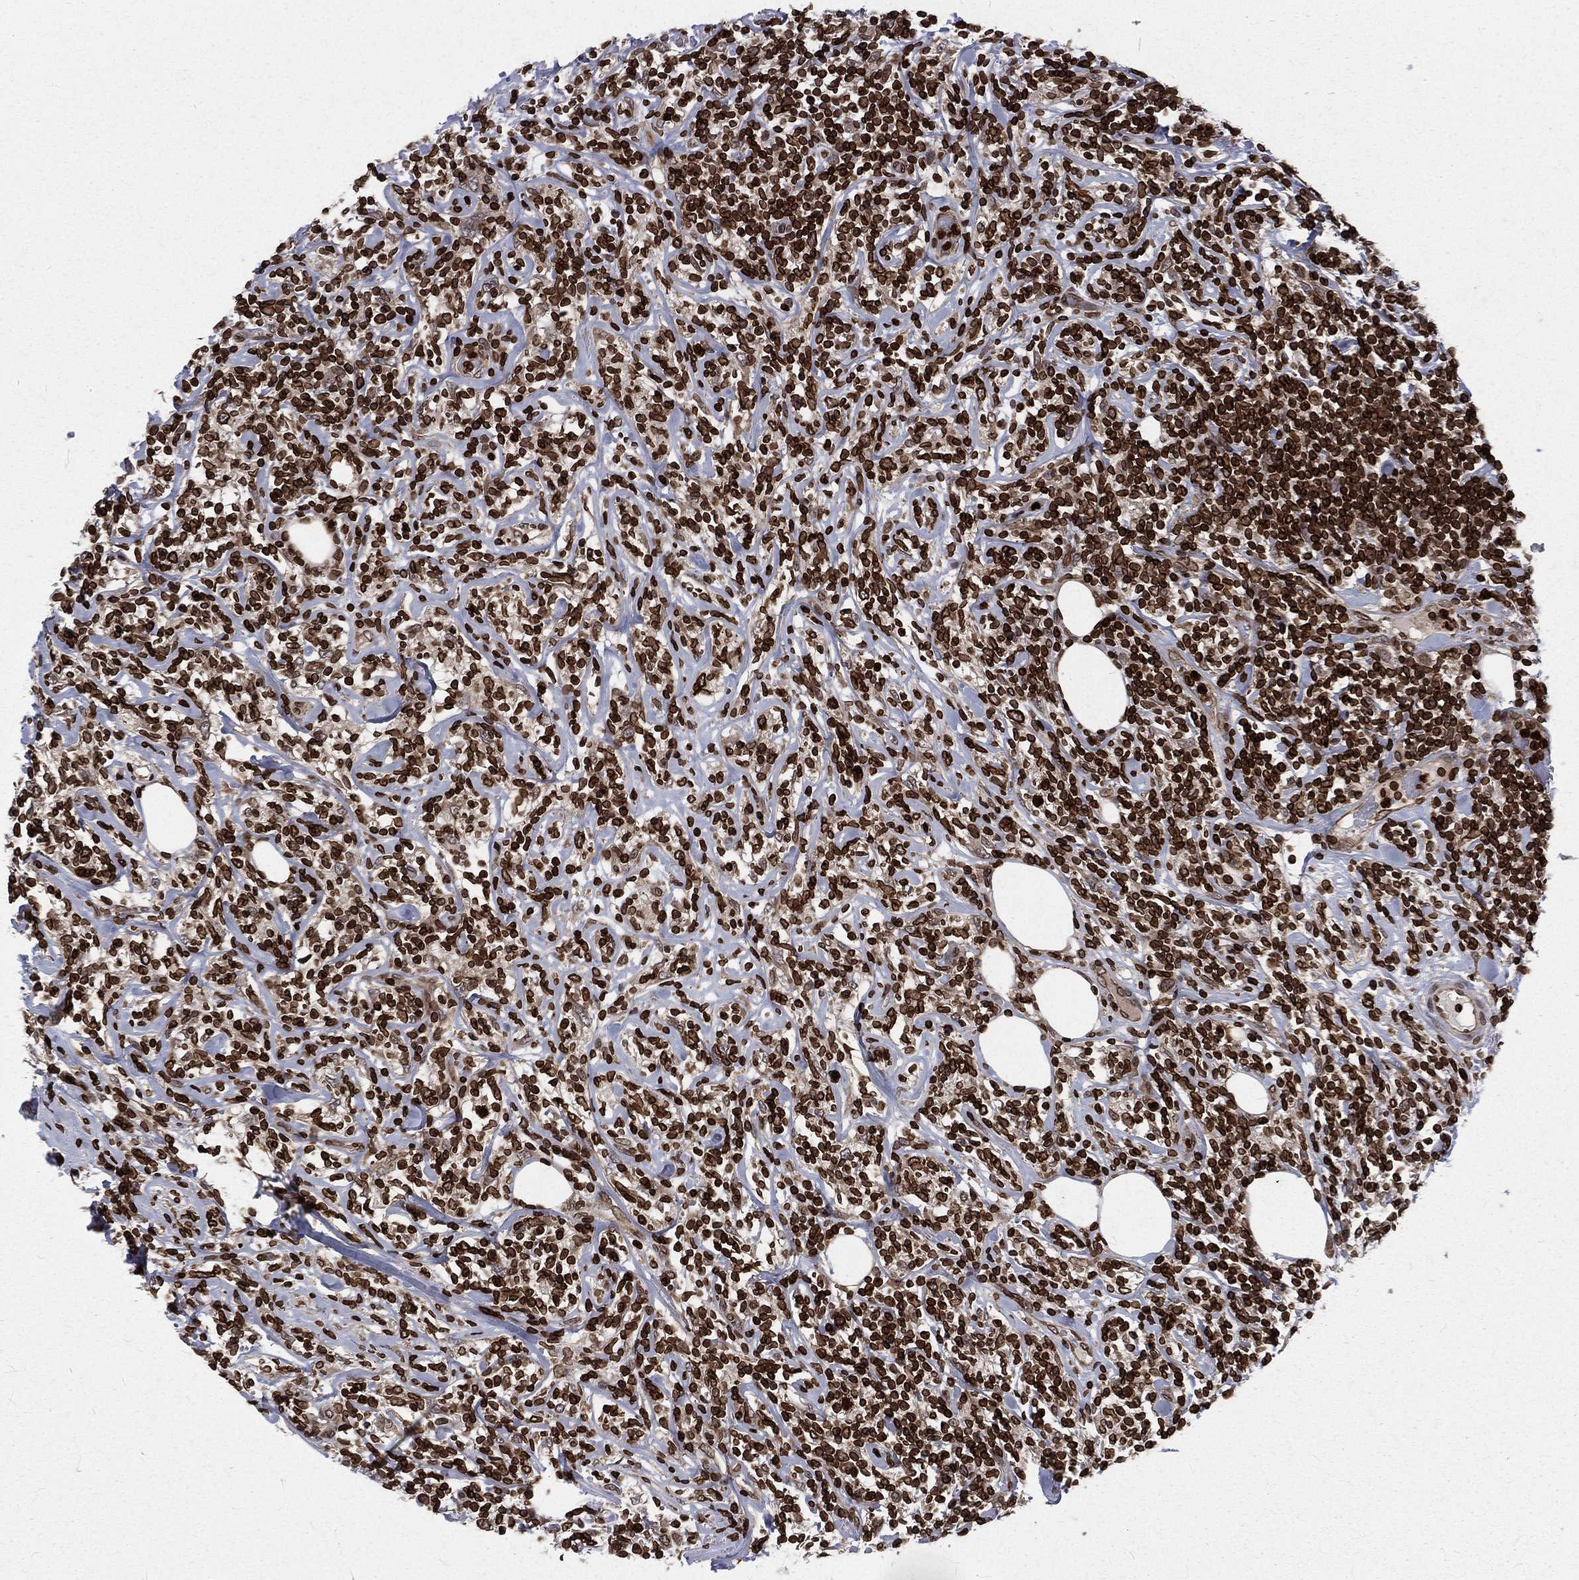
{"staining": {"intensity": "strong", "quantity": ">75%", "location": "cytoplasmic/membranous,nuclear"}, "tissue": "lymphoma", "cell_type": "Tumor cells", "image_type": "cancer", "snomed": [{"axis": "morphology", "description": "Malignant lymphoma, non-Hodgkin's type, High grade"}, {"axis": "topography", "description": "Lymph node"}], "caption": "This is a histology image of immunohistochemistry (IHC) staining of lymphoma, which shows strong staining in the cytoplasmic/membranous and nuclear of tumor cells.", "gene": "LBR", "patient": {"sex": "female", "age": 84}}